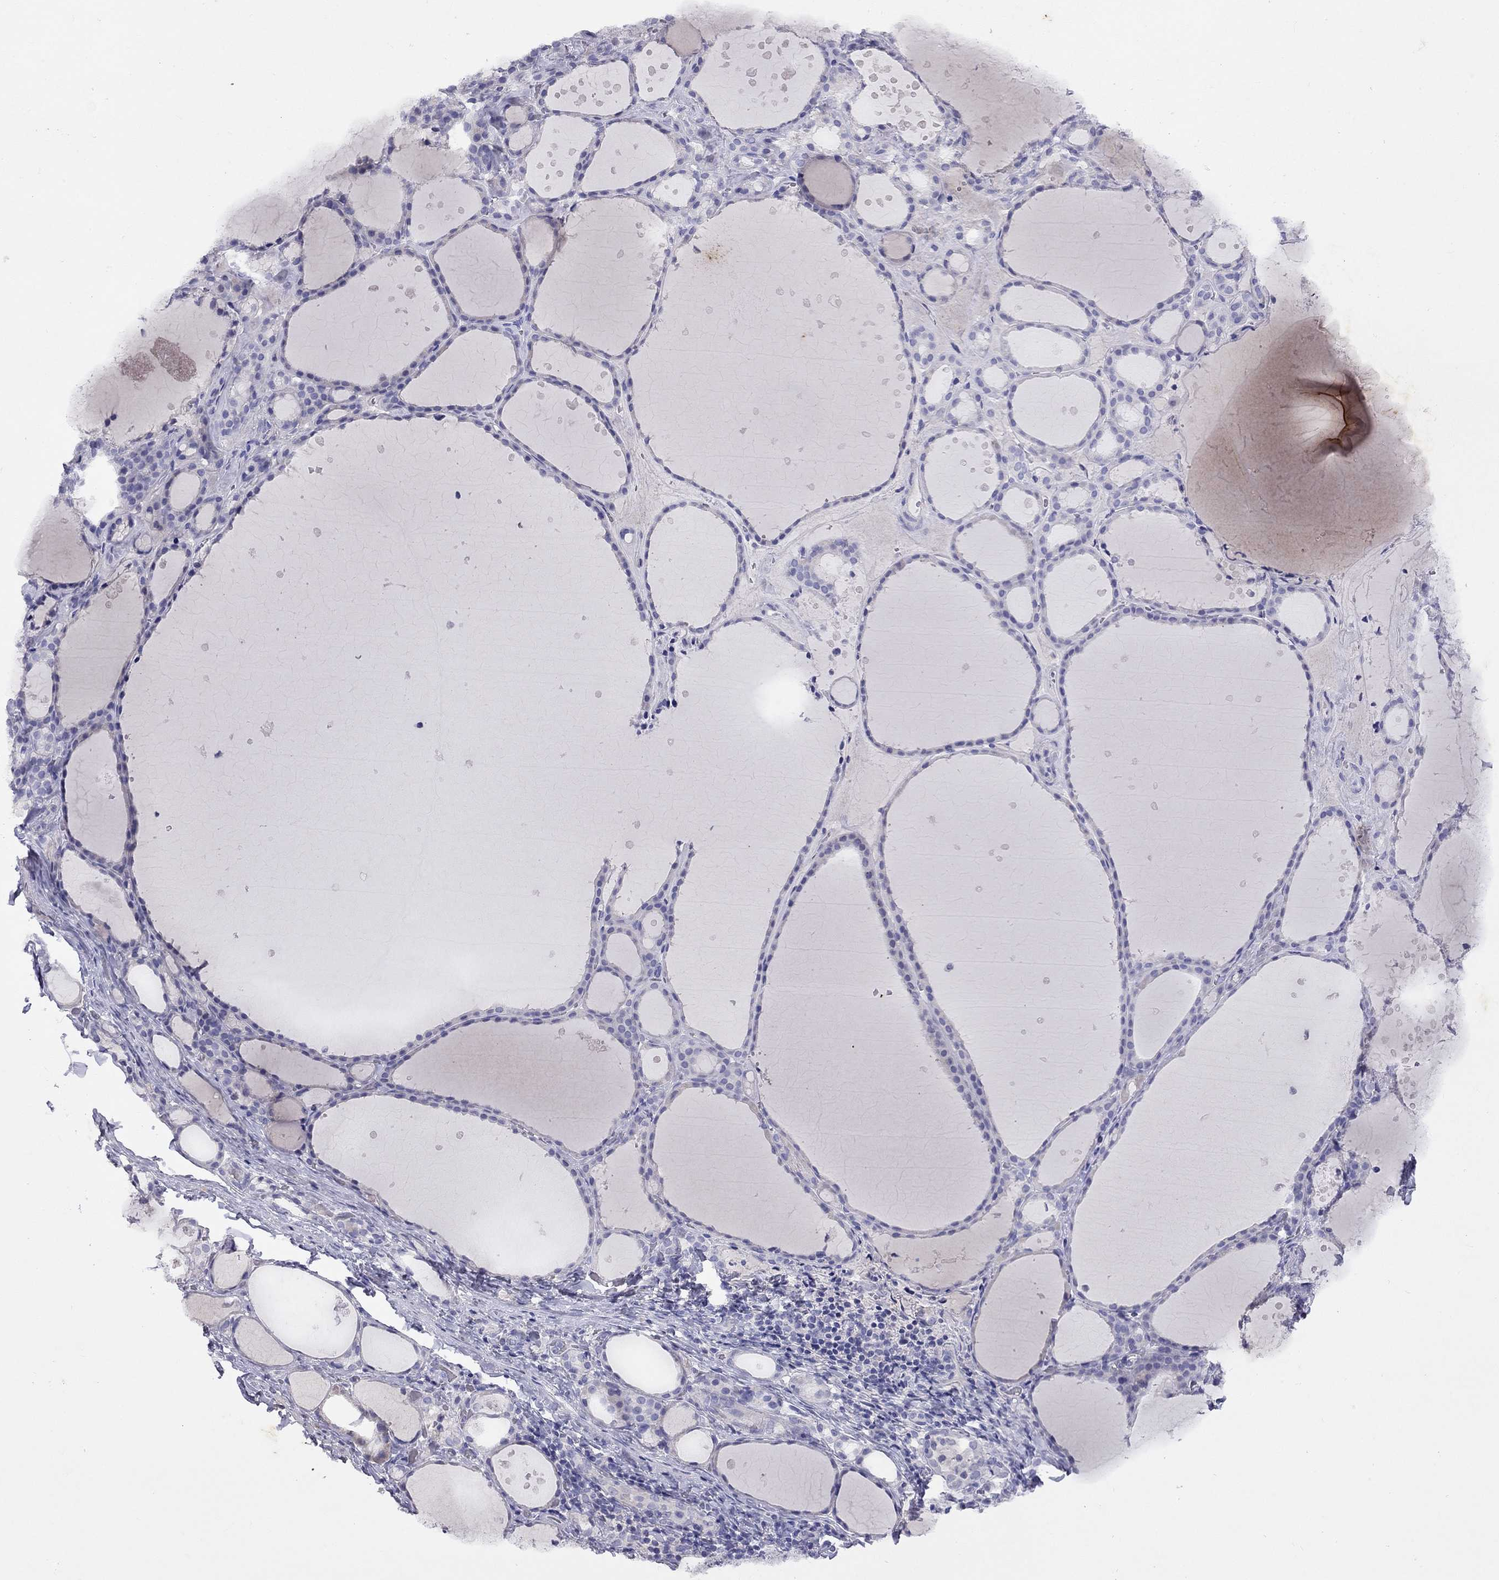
{"staining": {"intensity": "negative", "quantity": "none", "location": "none"}, "tissue": "thyroid gland", "cell_type": "Glandular cells", "image_type": "normal", "snomed": [{"axis": "morphology", "description": "Normal tissue, NOS"}, {"axis": "topography", "description": "Thyroid gland"}], "caption": "Immunohistochemistry of normal thyroid gland demonstrates no positivity in glandular cells. (Brightfield microscopy of DAB (3,3'-diaminobenzidine) immunohistochemistry at high magnification).", "gene": "GNAT3", "patient": {"sex": "male", "age": 68}}